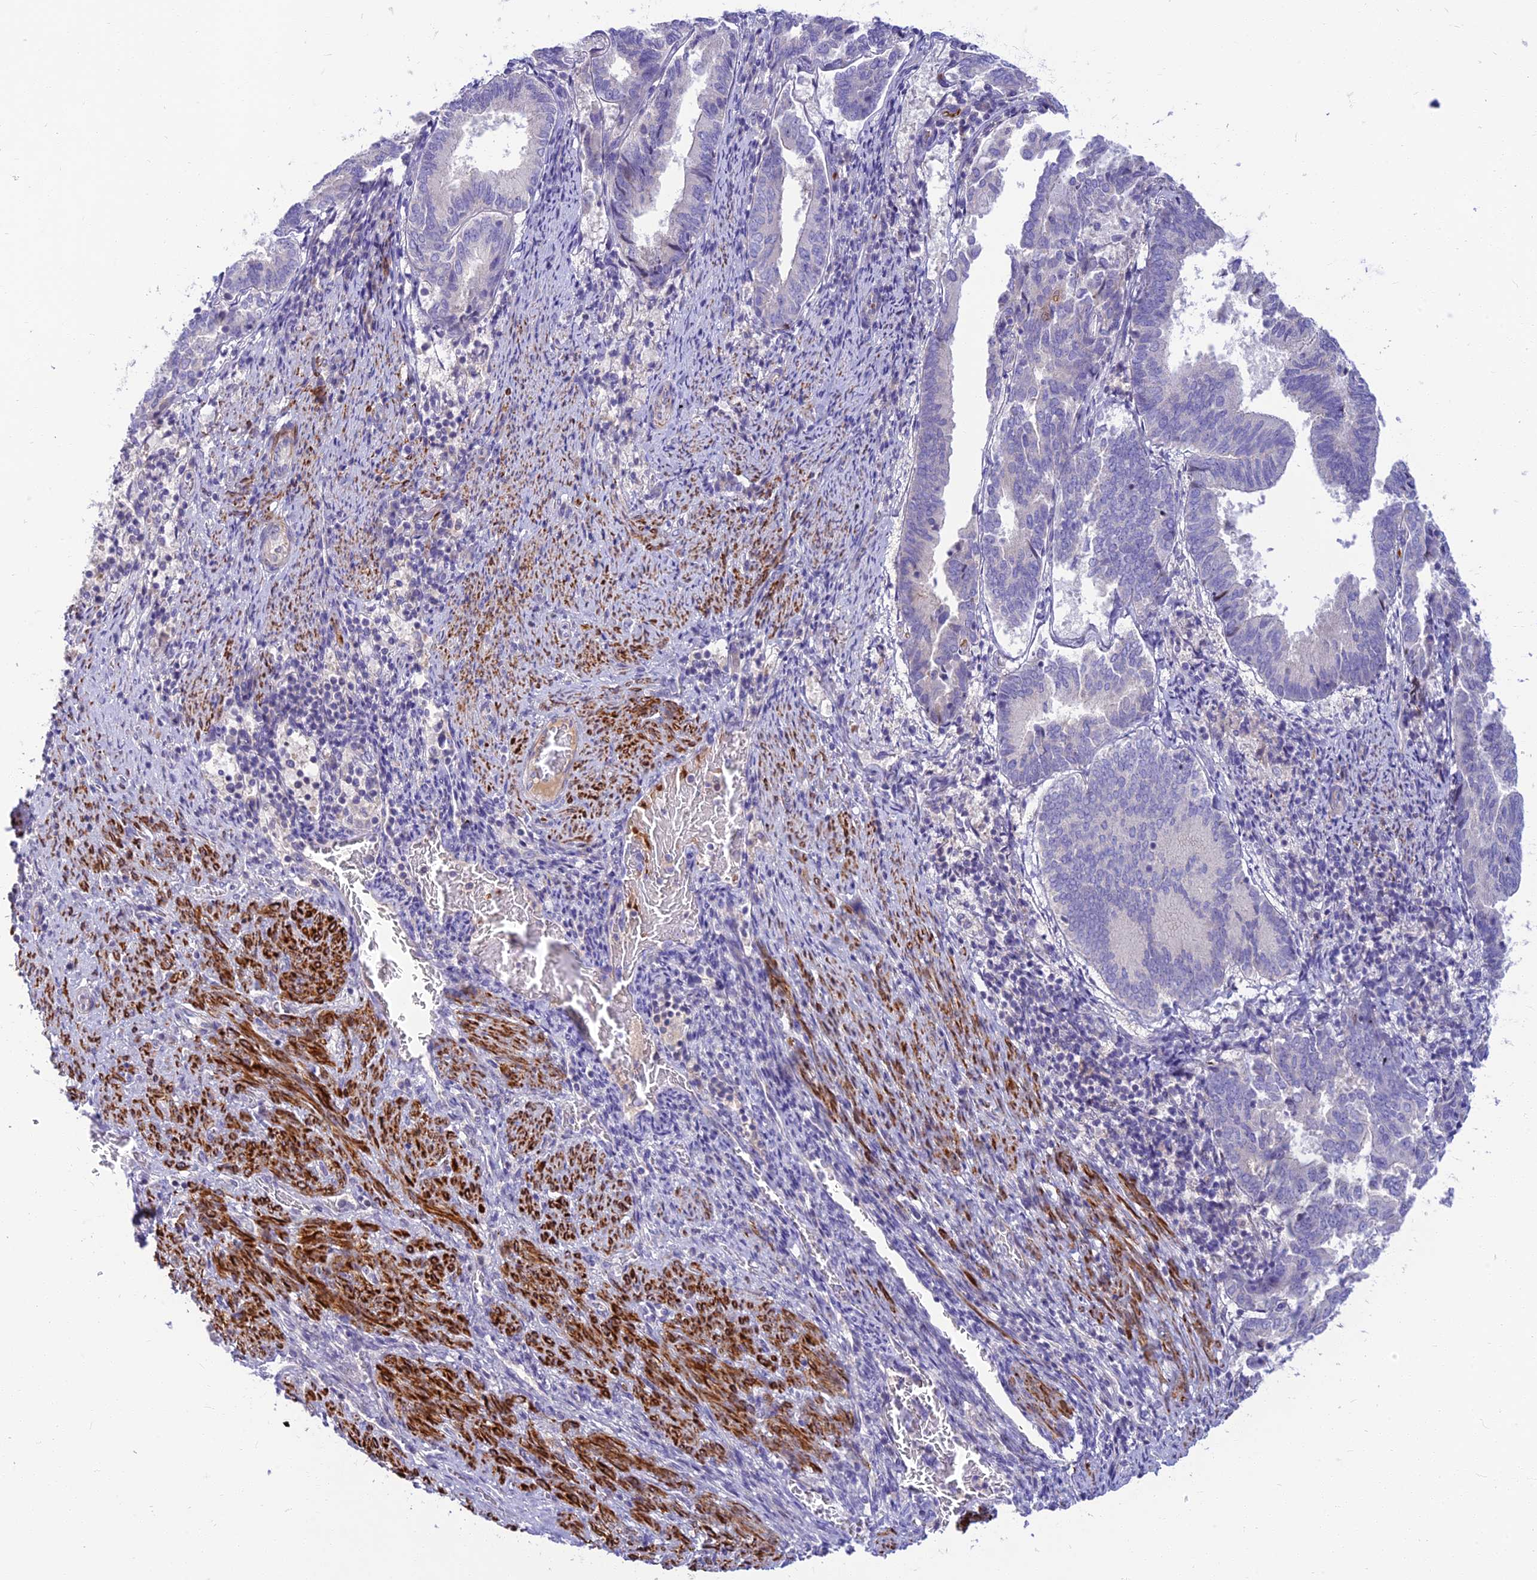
{"staining": {"intensity": "negative", "quantity": "none", "location": "none"}, "tissue": "endometrial cancer", "cell_type": "Tumor cells", "image_type": "cancer", "snomed": [{"axis": "morphology", "description": "Adenocarcinoma, NOS"}, {"axis": "topography", "description": "Endometrium"}], "caption": "DAB (3,3'-diaminobenzidine) immunohistochemical staining of human adenocarcinoma (endometrial) exhibits no significant staining in tumor cells.", "gene": "CLIP4", "patient": {"sex": "female", "age": 80}}